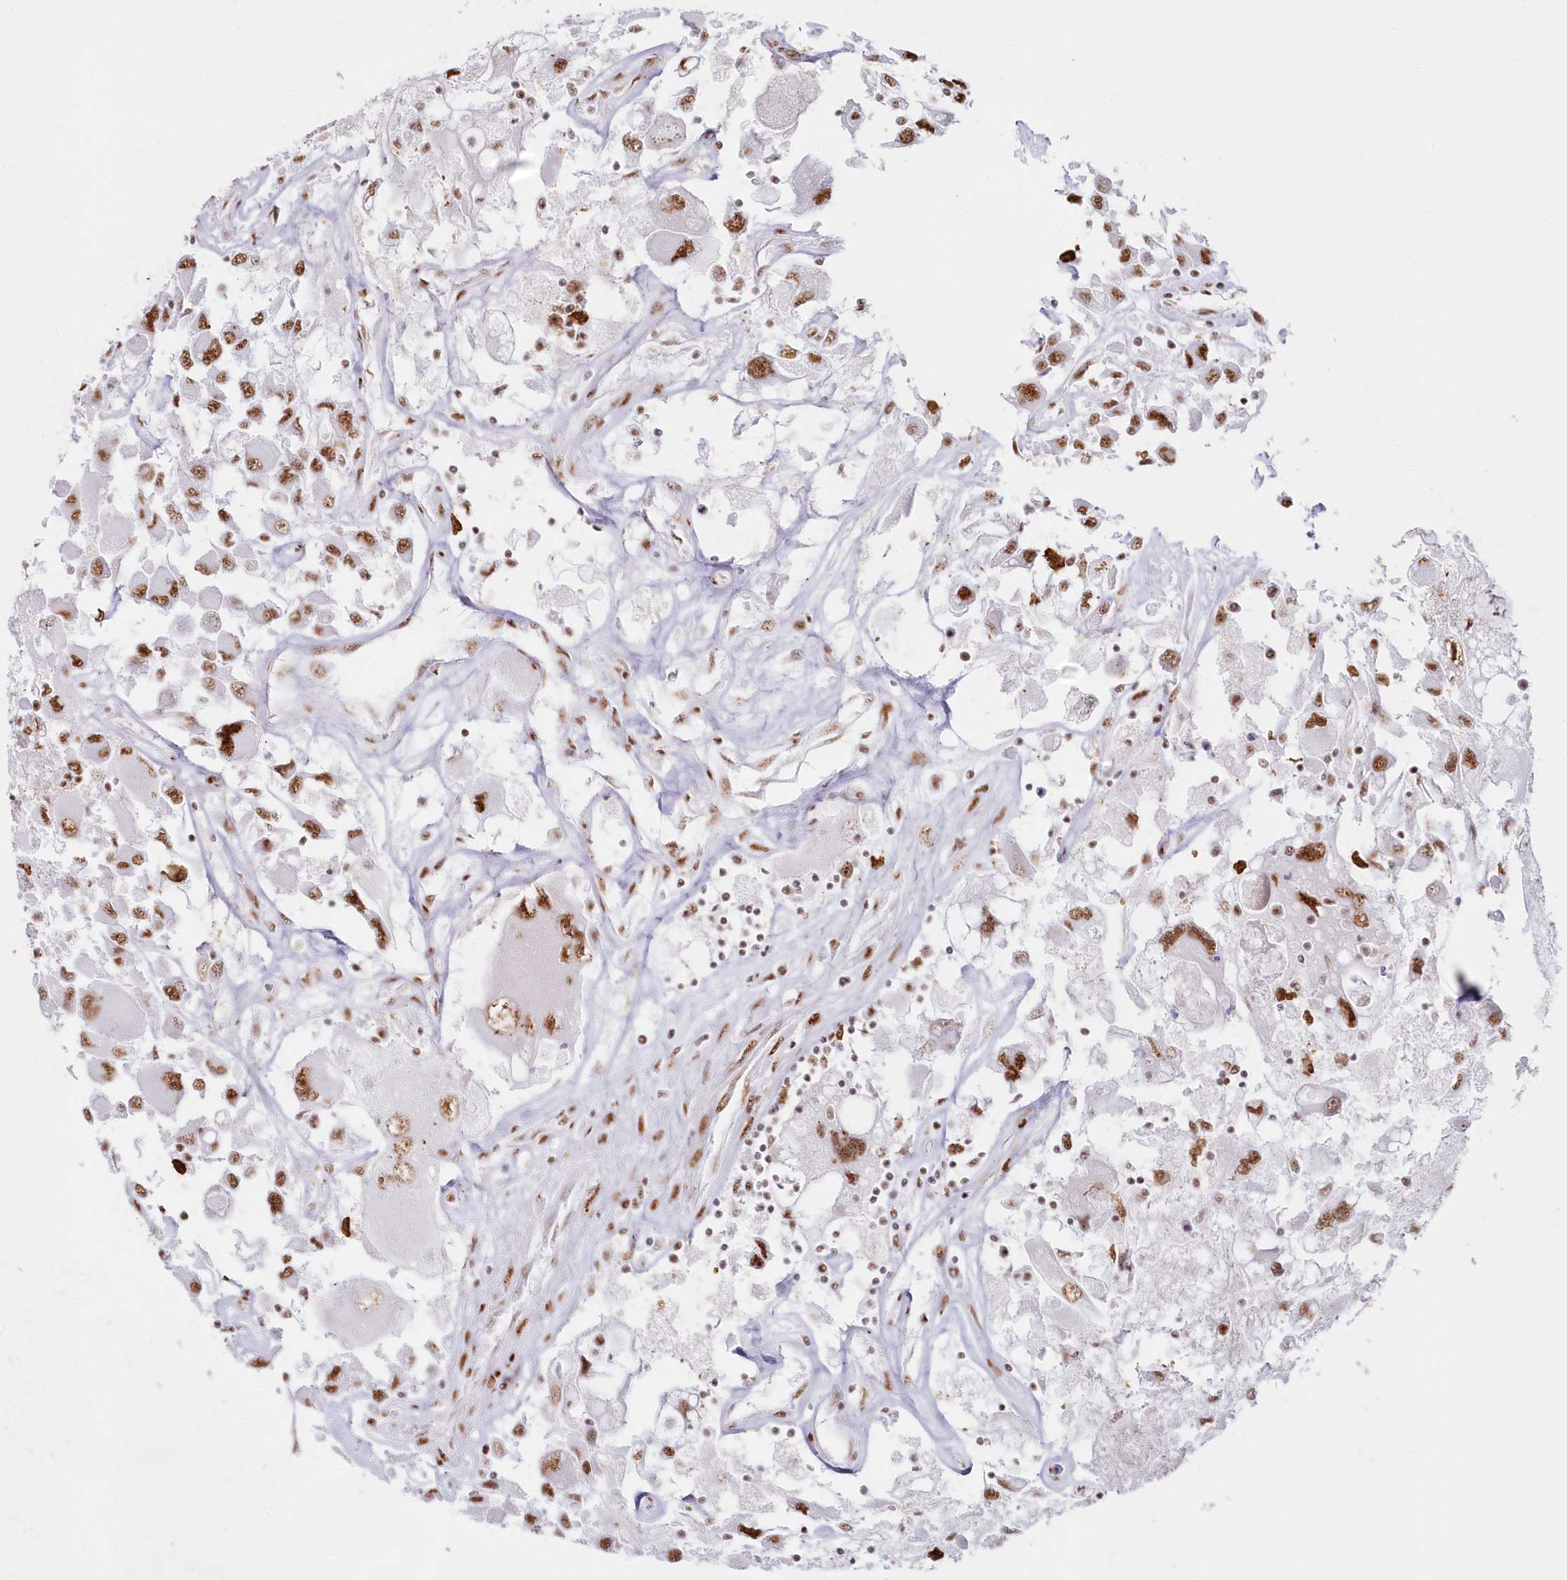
{"staining": {"intensity": "strong", "quantity": ">75%", "location": "nuclear"}, "tissue": "renal cancer", "cell_type": "Tumor cells", "image_type": "cancer", "snomed": [{"axis": "morphology", "description": "Adenocarcinoma, NOS"}, {"axis": "topography", "description": "Kidney"}], "caption": "Renal cancer stained with a brown dye displays strong nuclear positive positivity in about >75% of tumor cells.", "gene": "DDX46", "patient": {"sex": "female", "age": 52}}